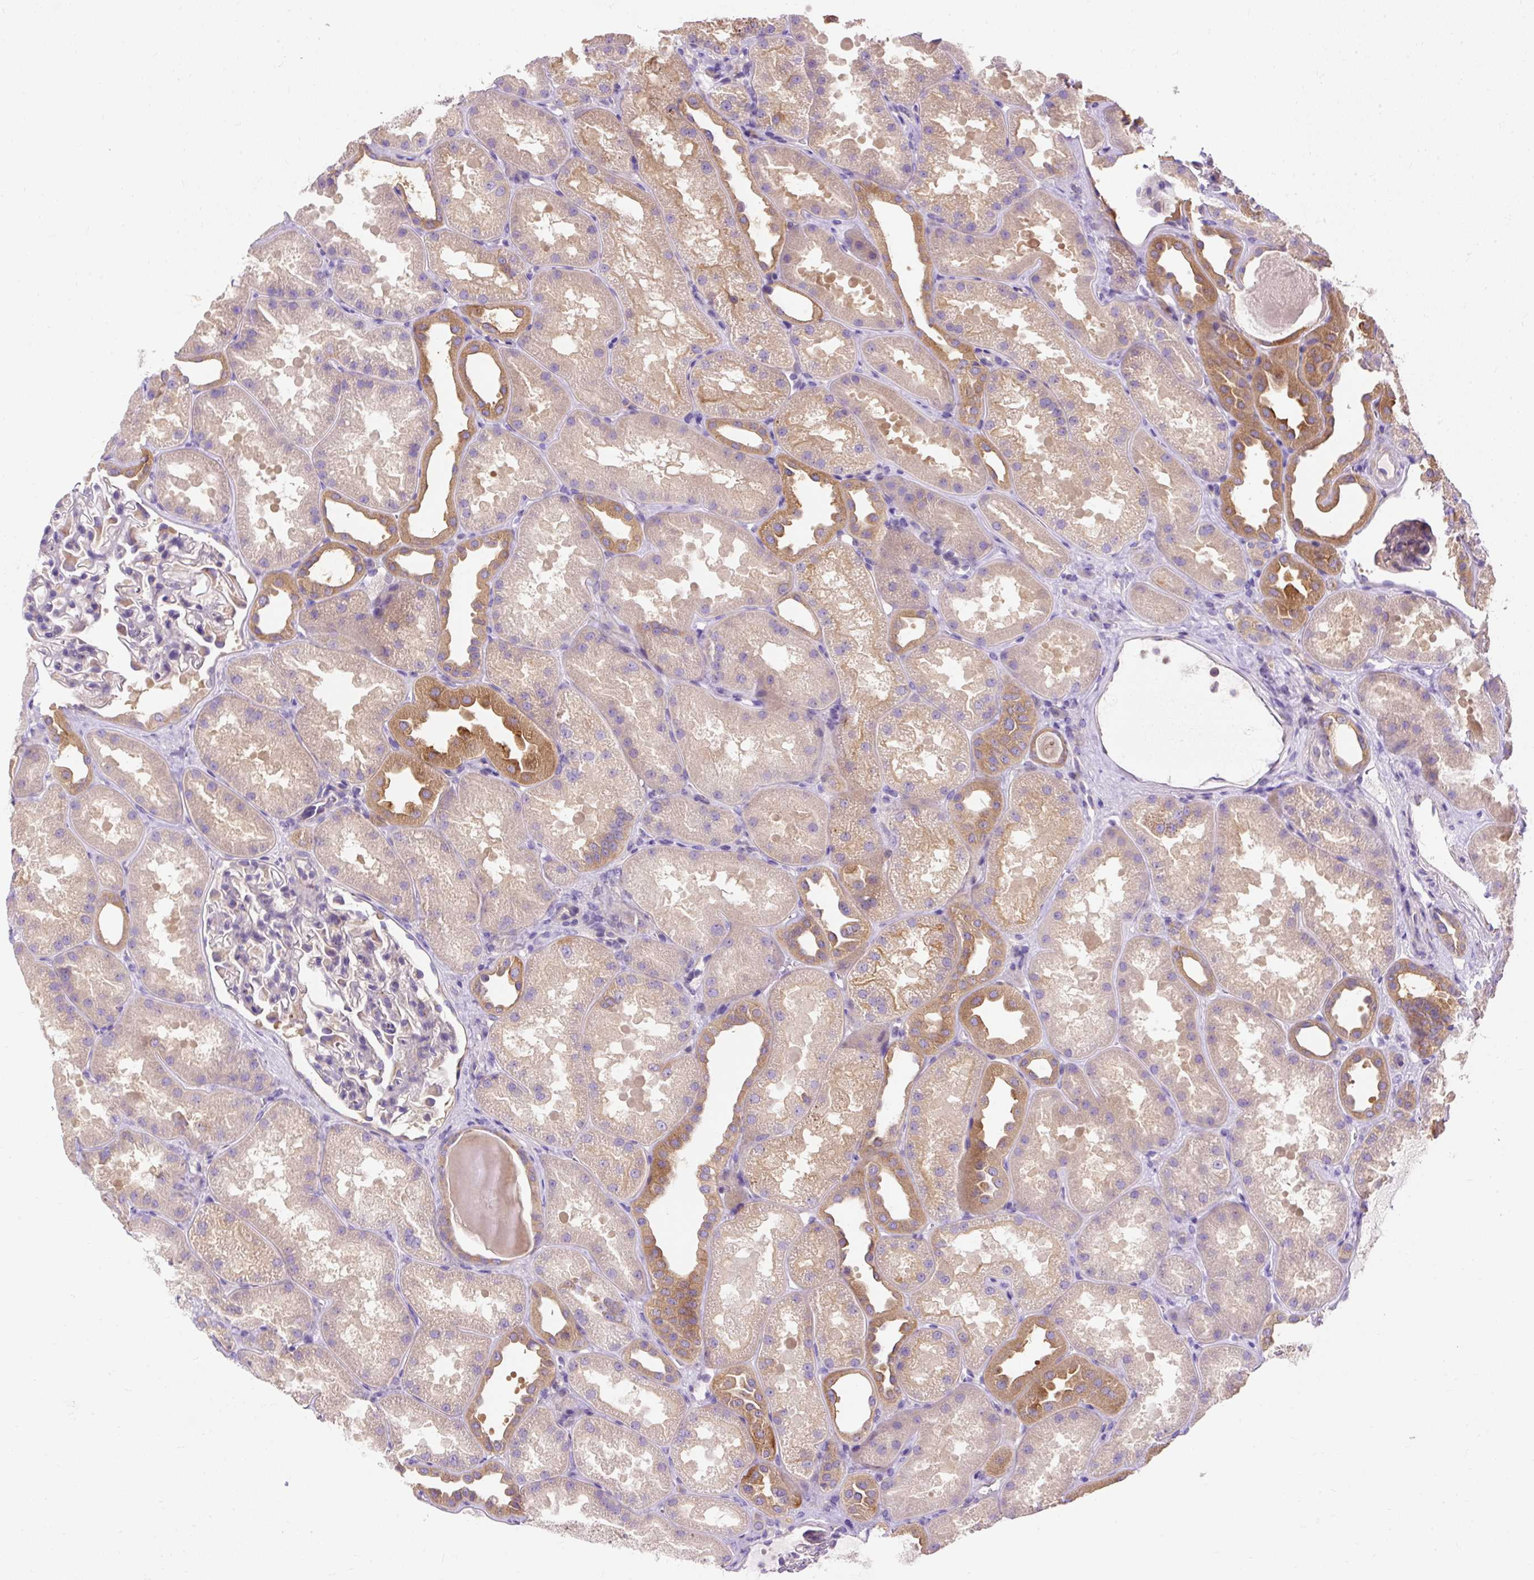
{"staining": {"intensity": "moderate", "quantity": "<25%", "location": "cytoplasmic/membranous"}, "tissue": "kidney", "cell_type": "Cells in glomeruli", "image_type": "normal", "snomed": [{"axis": "morphology", "description": "Normal tissue, NOS"}, {"axis": "topography", "description": "Kidney"}], "caption": "Cells in glomeruli show moderate cytoplasmic/membranous staining in about <25% of cells in normal kidney. The staining was performed using DAB, with brown indicating positive protein expression. Nuclei are stained blue with hematoxylin.", "gene": "OR4K15", "patient": {"sex": "male", "age": 61}}